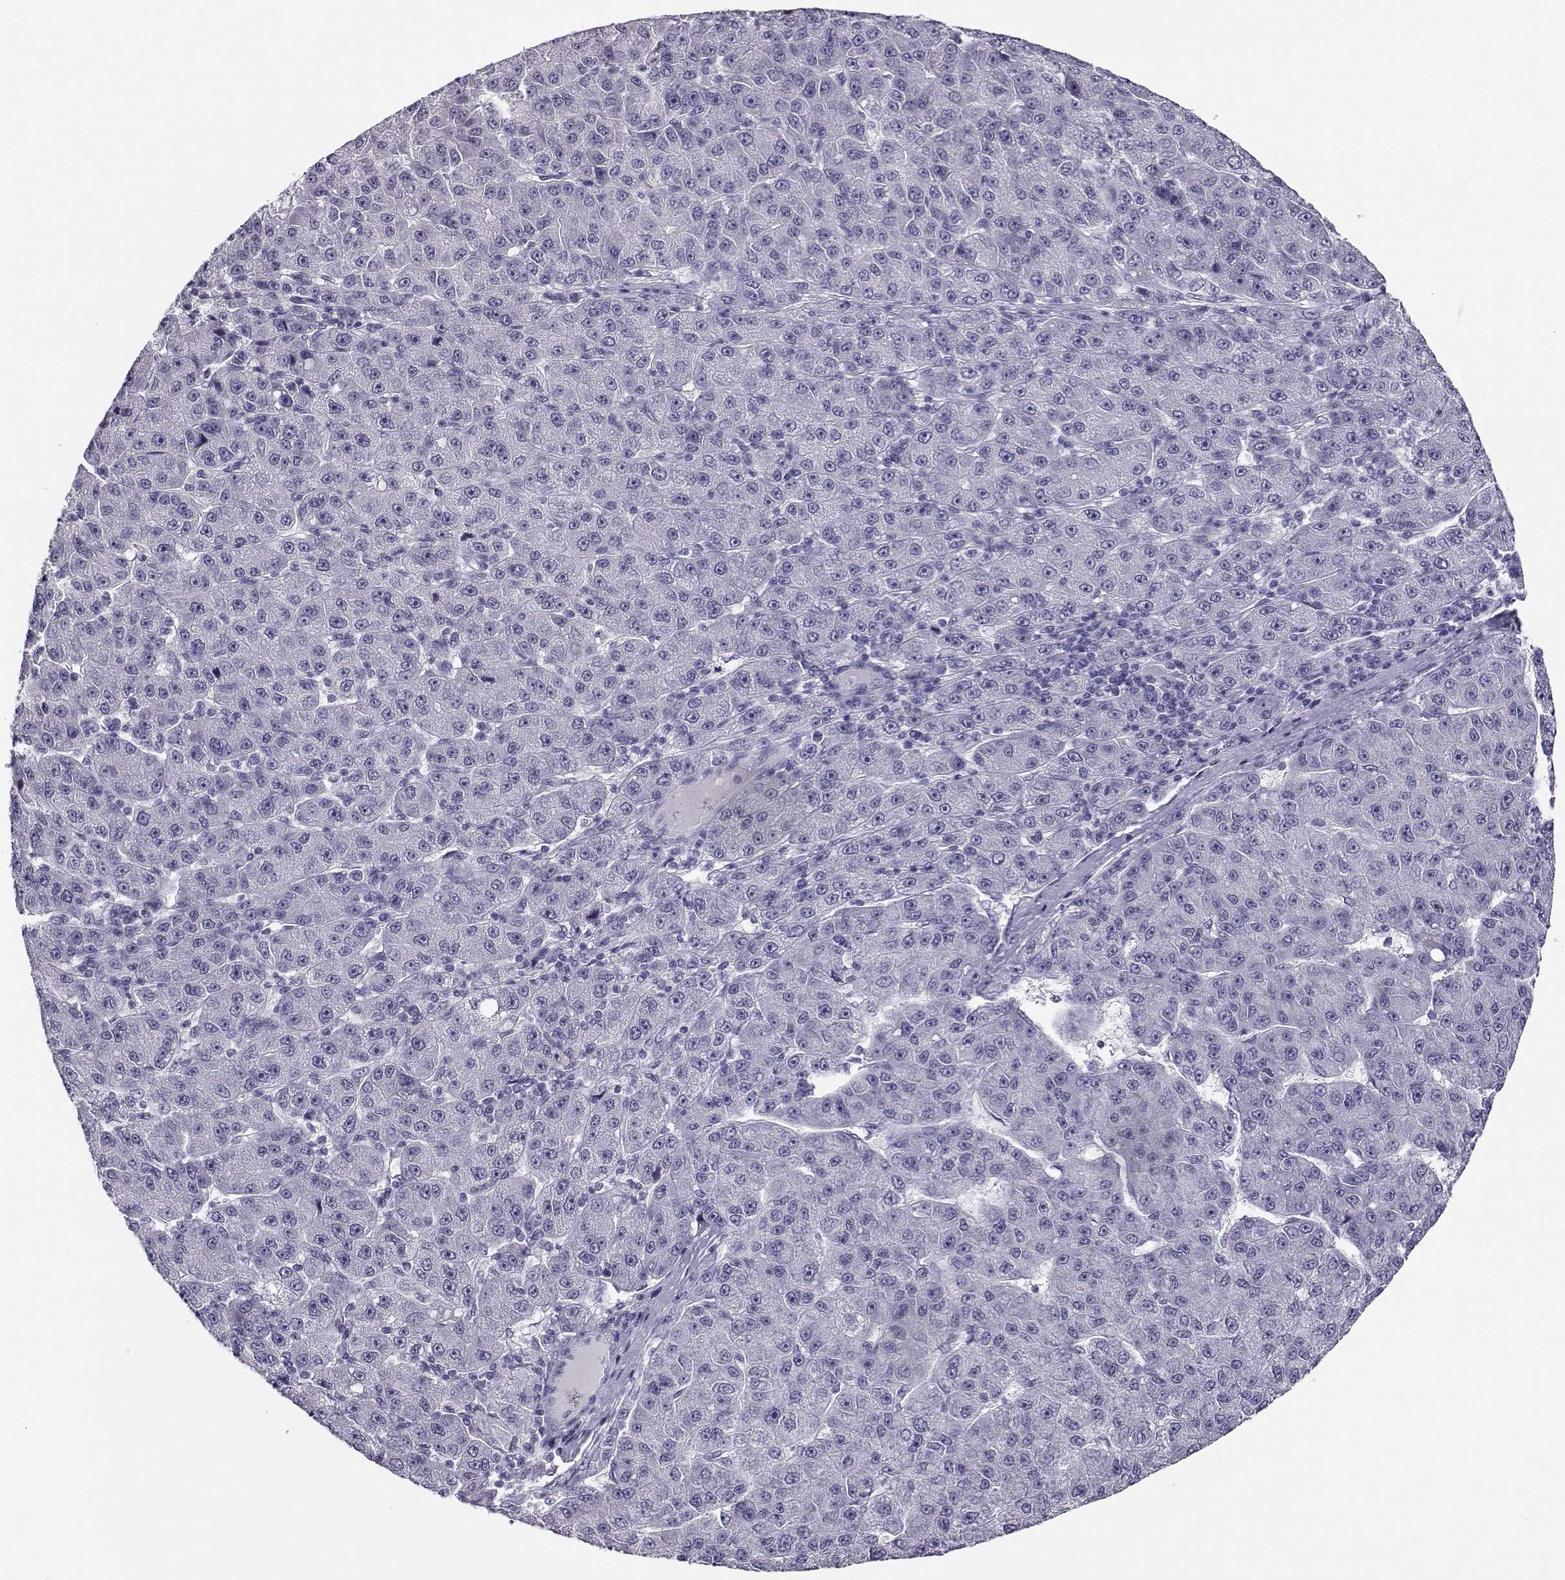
{"staining": {"intensity": "negative", "quantity": "none", "location": "none"}, "tissue": "liver cancer", "cell_type": "Tumor cells", "image_type": "cancer", "snomed": [{"axis": "morphology", "description": "Carcinoma, Hepatocellular, NOS"}, {"axis": "topography", "description": "Liver"}], "caption": "Image shows no significant protein positivity in tumor cells of liver cancer (hepatocellular carcinoma).", "gene": "RHOXF2", "patient": {"sex": "male", "age": 67}}